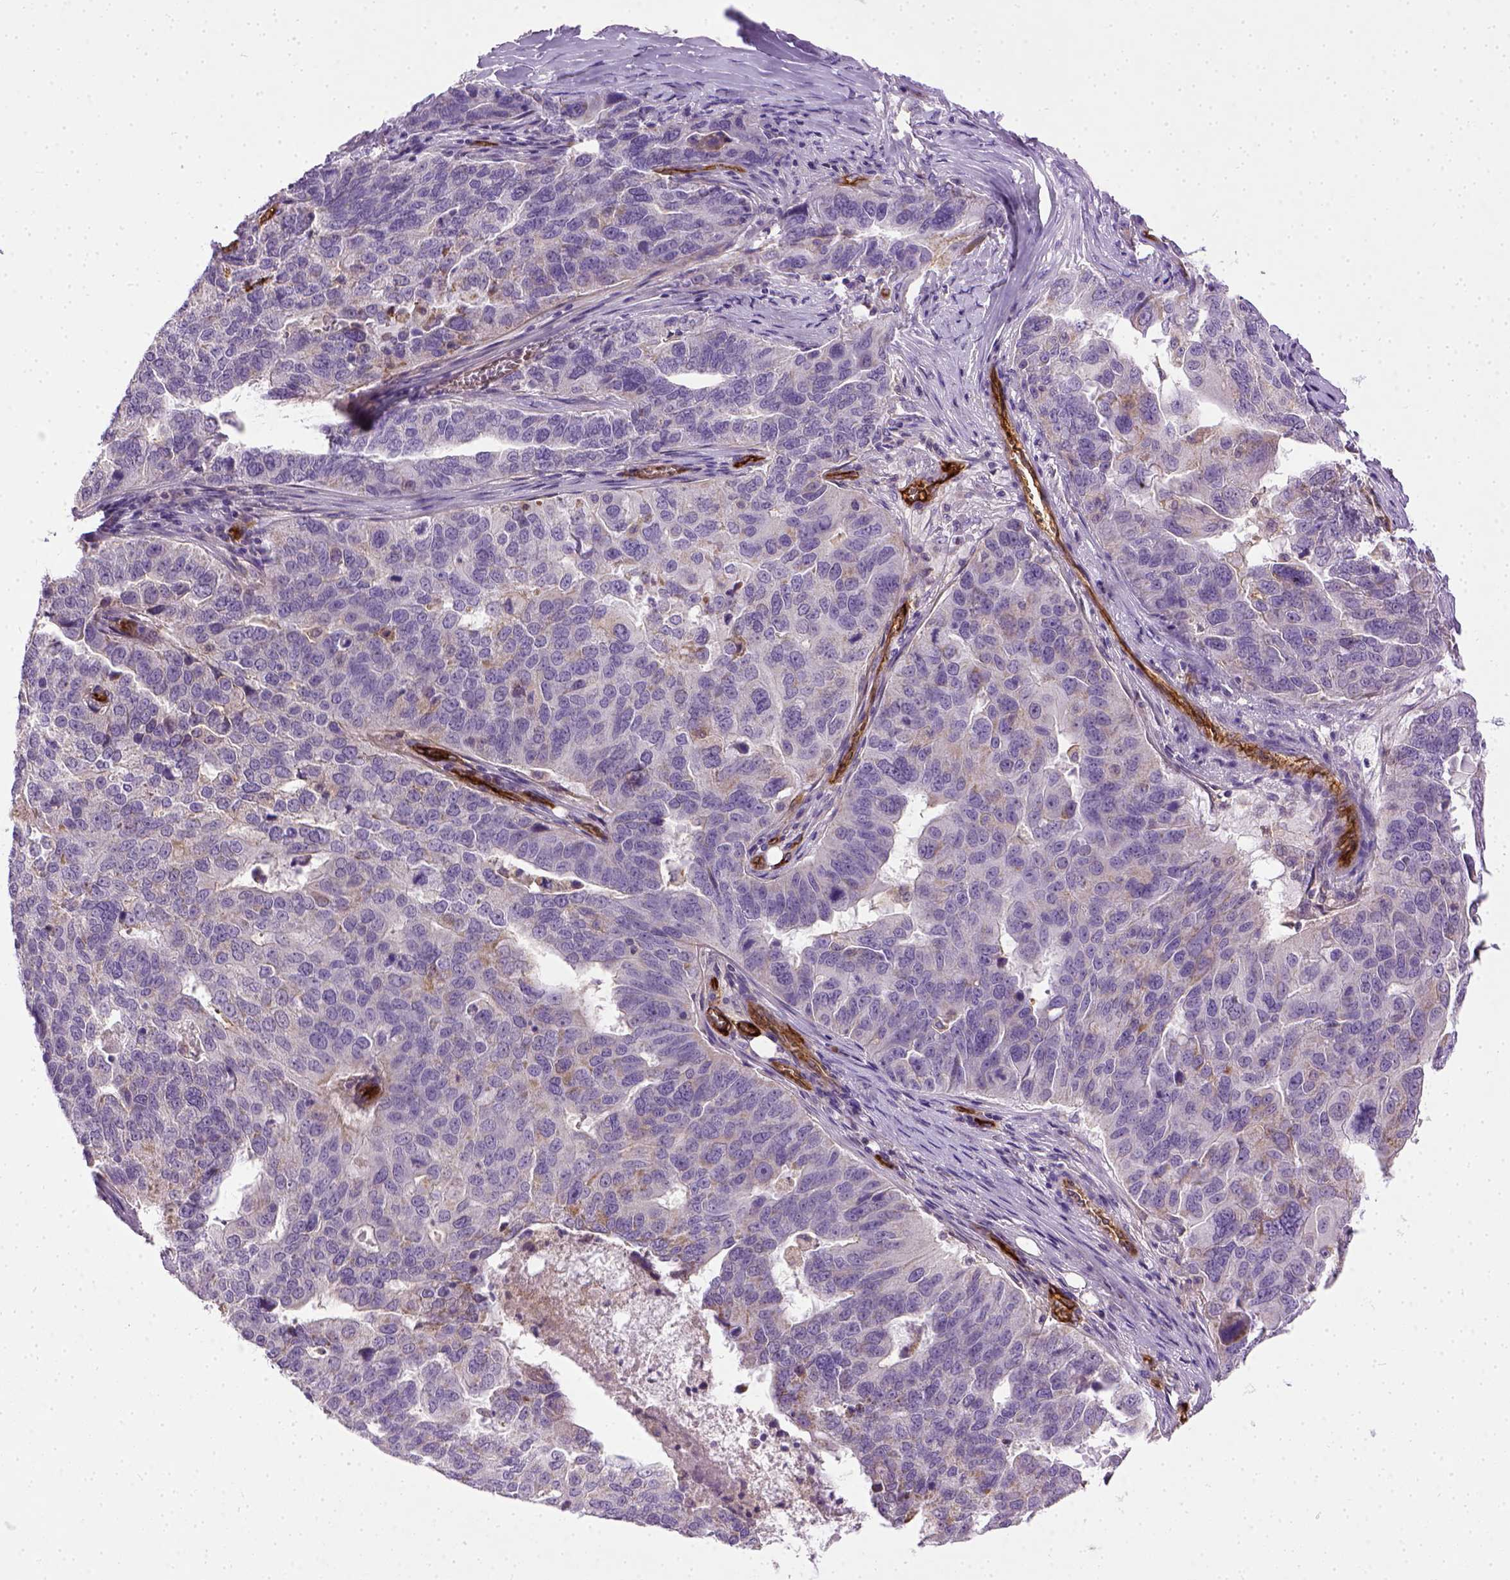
{"staining": {"intensity": "negative", "quantity": "none", "location": "none"}, "tissue": "ovarian cancer", "cell_type": "Tumor cells", "image_type": "cancer", "snomed": [{"axis": "morphology", "description": "Carcinoma, endometroid"}, {"axis": "topography", "description": "Soft tissue"}, {"axis": "topography", "description": "Ovary"}], "caption": "Tumor cells are negative for brown protein staining in ovarian cancer.", "gene": "ENG", "patient": {"sex": "female", "age": 52}}